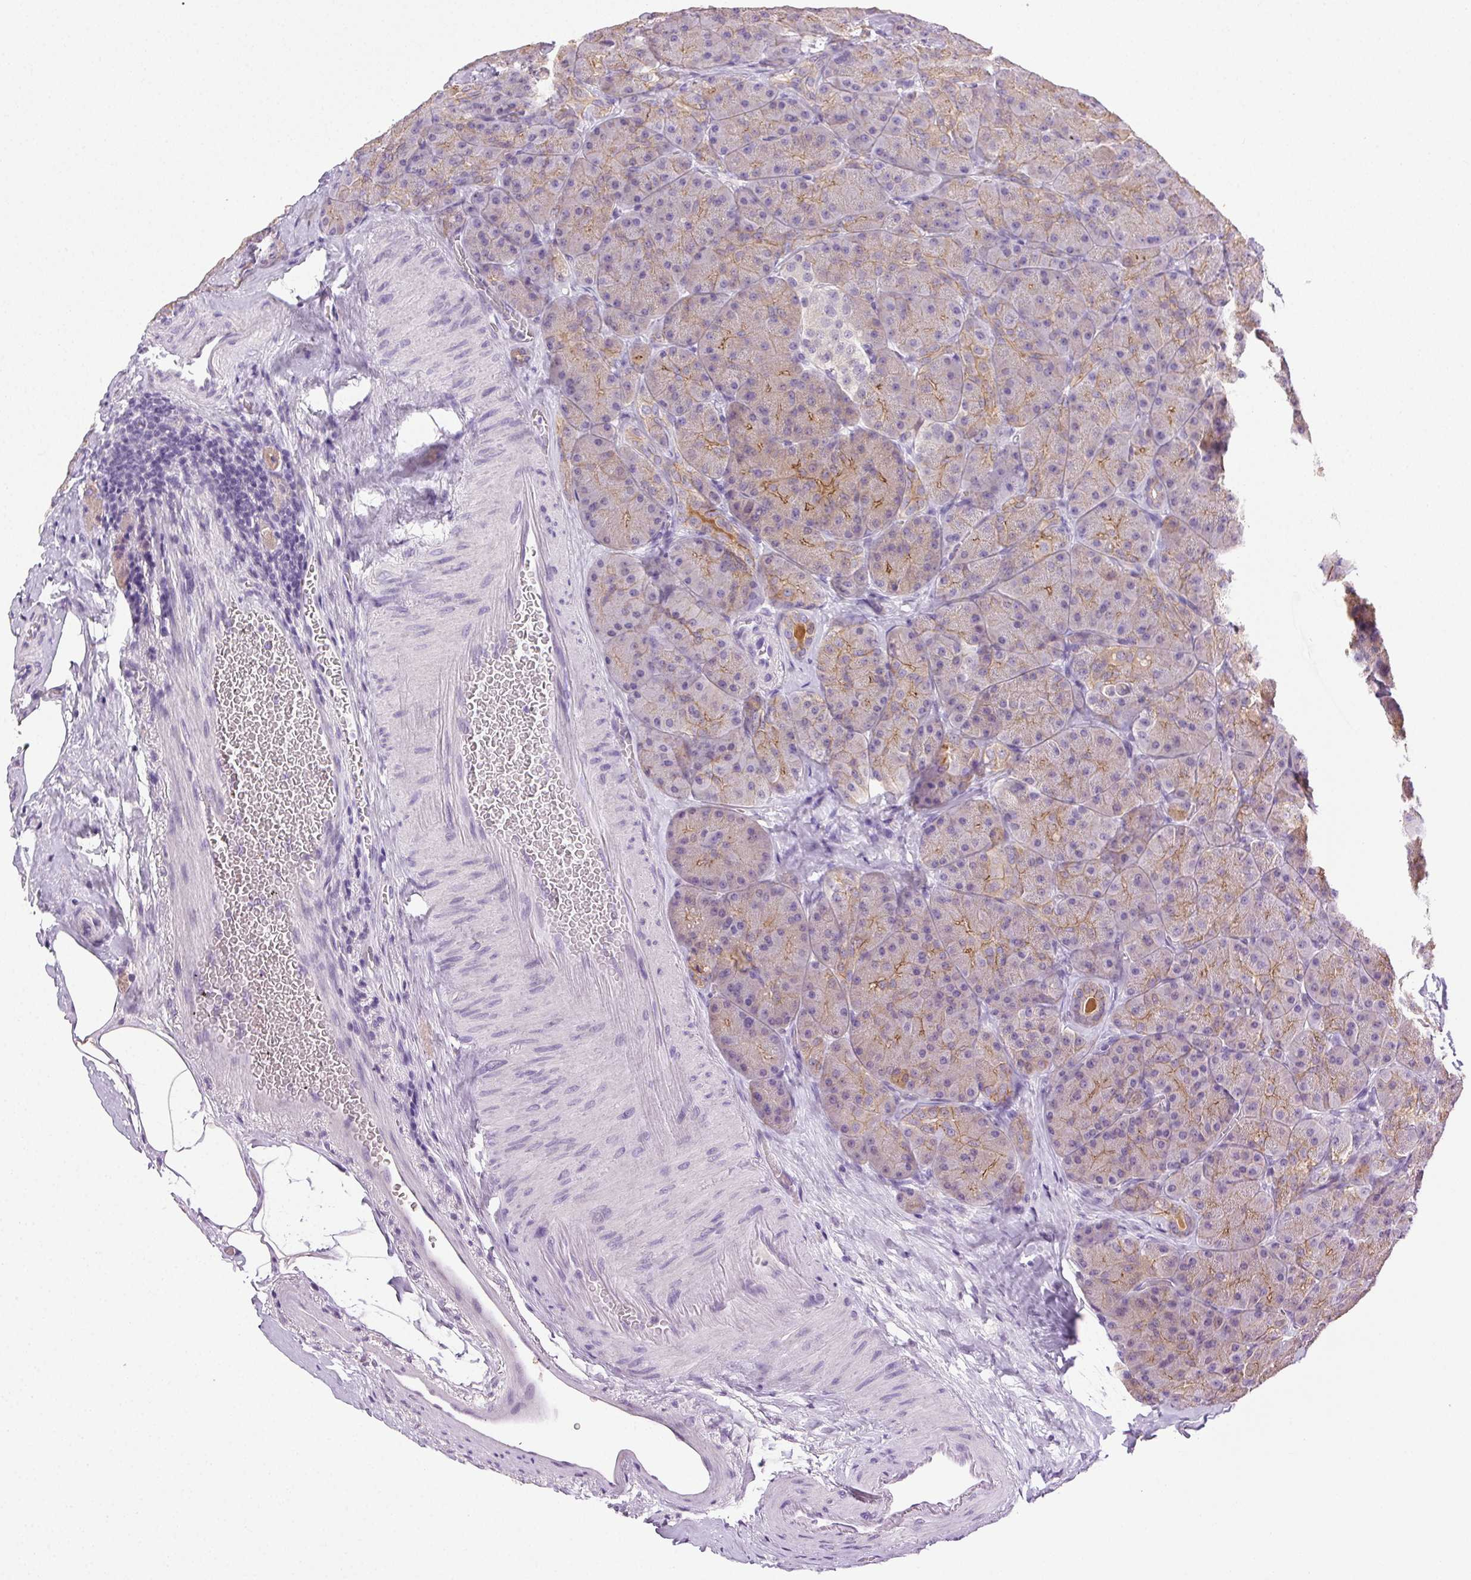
{"staining": {"intensity": "moderate", "quantity": "25%-75%", "location": "cytoplasmic/membranous"}, "tissue": "pancreas", "cell_type": "Exocrine glandular cells", "image_type": "normal", "snomed": [{"axis": "morphology", "description": "Normal tissue, NOS"}, {"axis": "topography", "description": "Pancreas"}], "caption": "Approximately 25%-75% of exocrine glandular cells in benign pancreas reveal moderate cytoplasmic/membranous protein expression as visualized by brown immunohistochemical staining.", "gene": "CLDN10", "patient": {"sex": "male", "age": 57}}